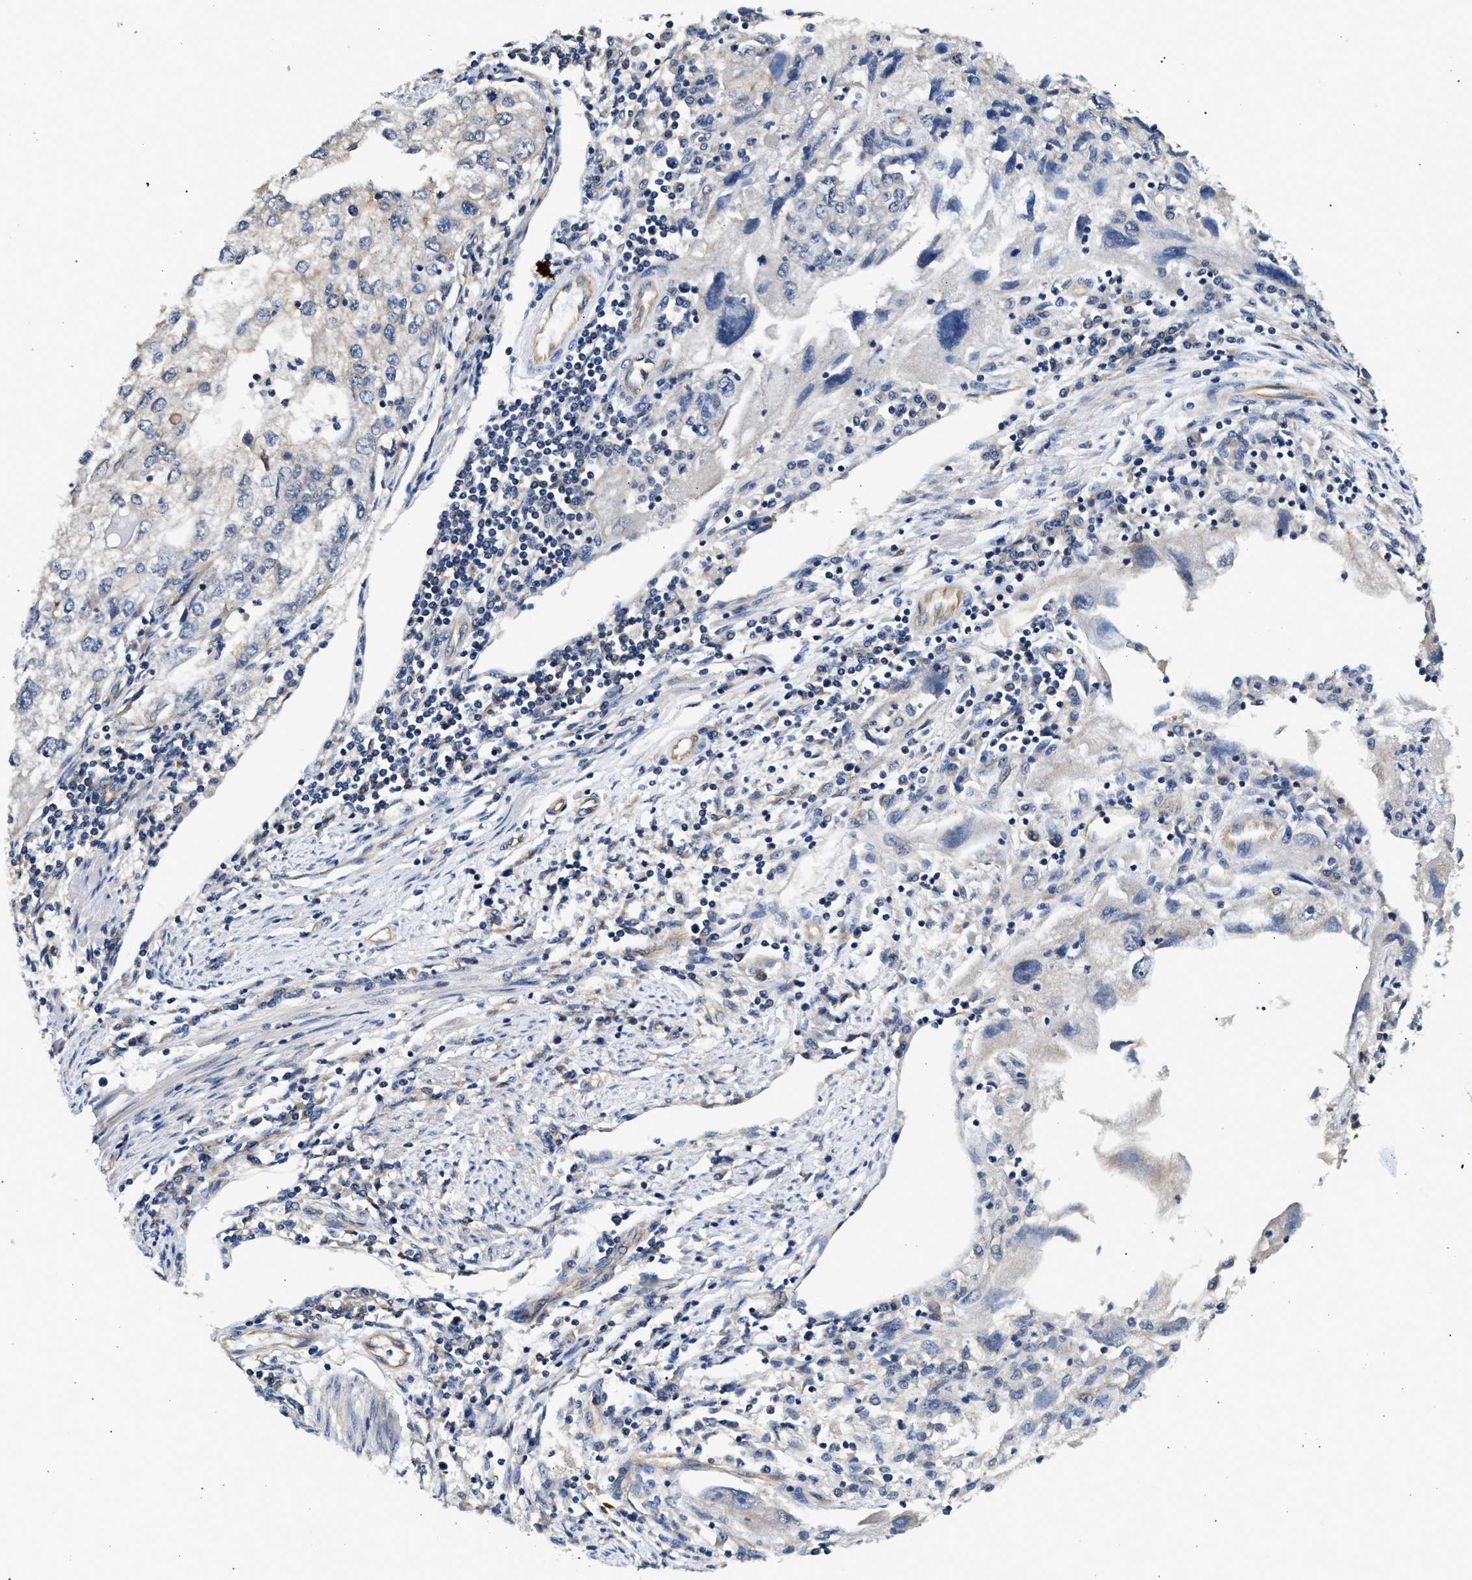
{"staining": {"intensity": "negative", "quantity": "none", "location": "none"}, "tissue": "endometrial cancer", "cell_type": "Tumor cells", "image_type": "cancer", "snomed": [{"axis": "morphology", "description": "Adenocarcinoma, NOS"}, {"axis": "topography", "description": "Endometrium"}], "caption": "IHC of endometrial cancer (adenocarcinoma) shows no expression in tumor cells.", "gene": "DUSP14", "patient": {"sex": "female", "age": 49}}